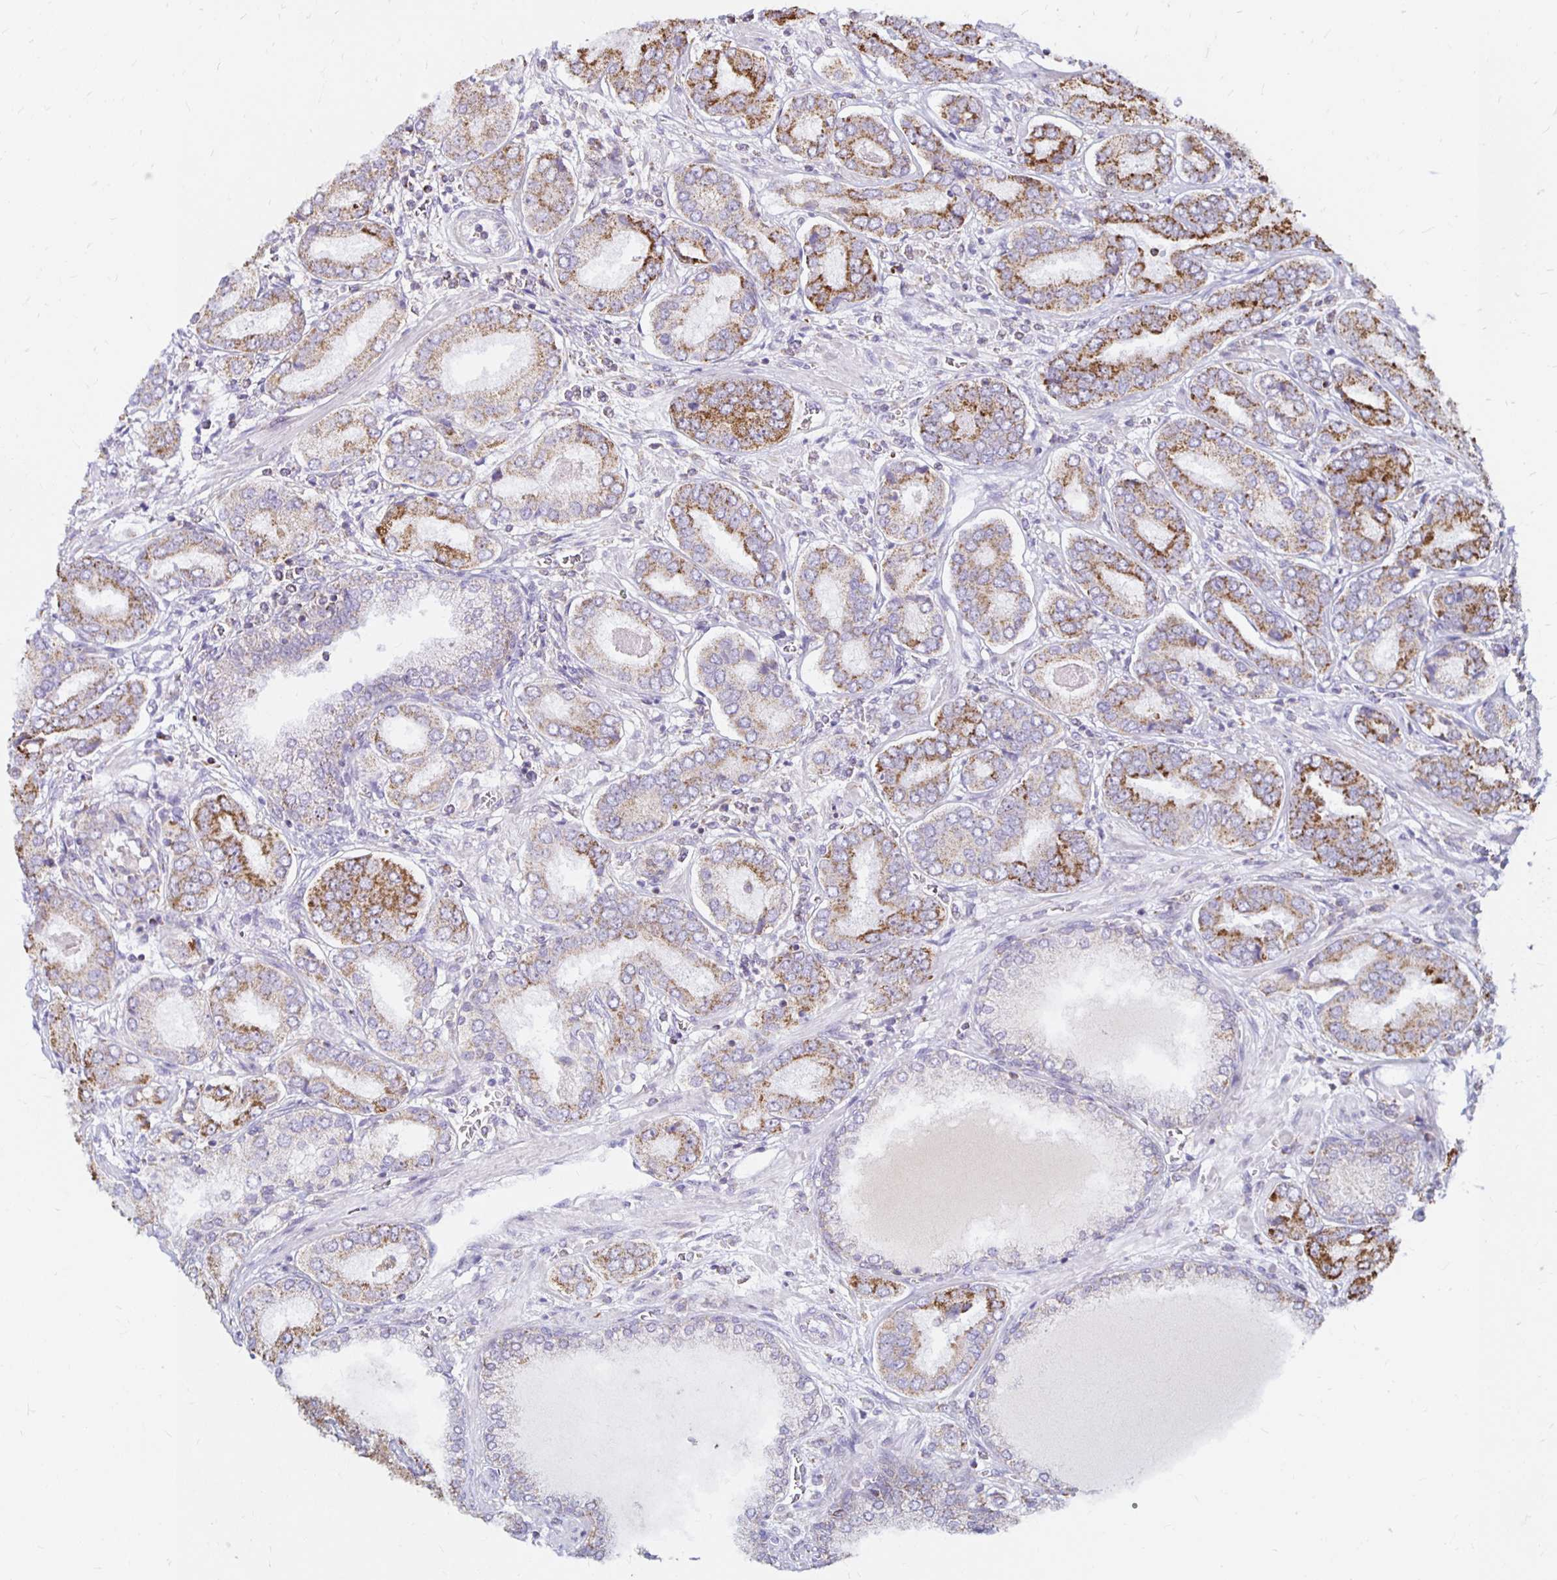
{"staining": {"intensity": "moderate", "quantity": "25%-75%", "location": "cytoplasmic/membranous"}, "tissue": "prostate cancer", "cell_type": "Tumor cells", "image_type": "cancer", "snomed": [{"axis": "morphology", "description": "Adenocarcinoma, High grade"}, {"axis": "topography", "description": "Prostate"}], "caption": "Prostate adenocarcinoma (high-grade) stained with a protein marker reveals moderate staining in tumor cells.", "gene": "IER3", "patient": {"sex": "male", "age": 72}}